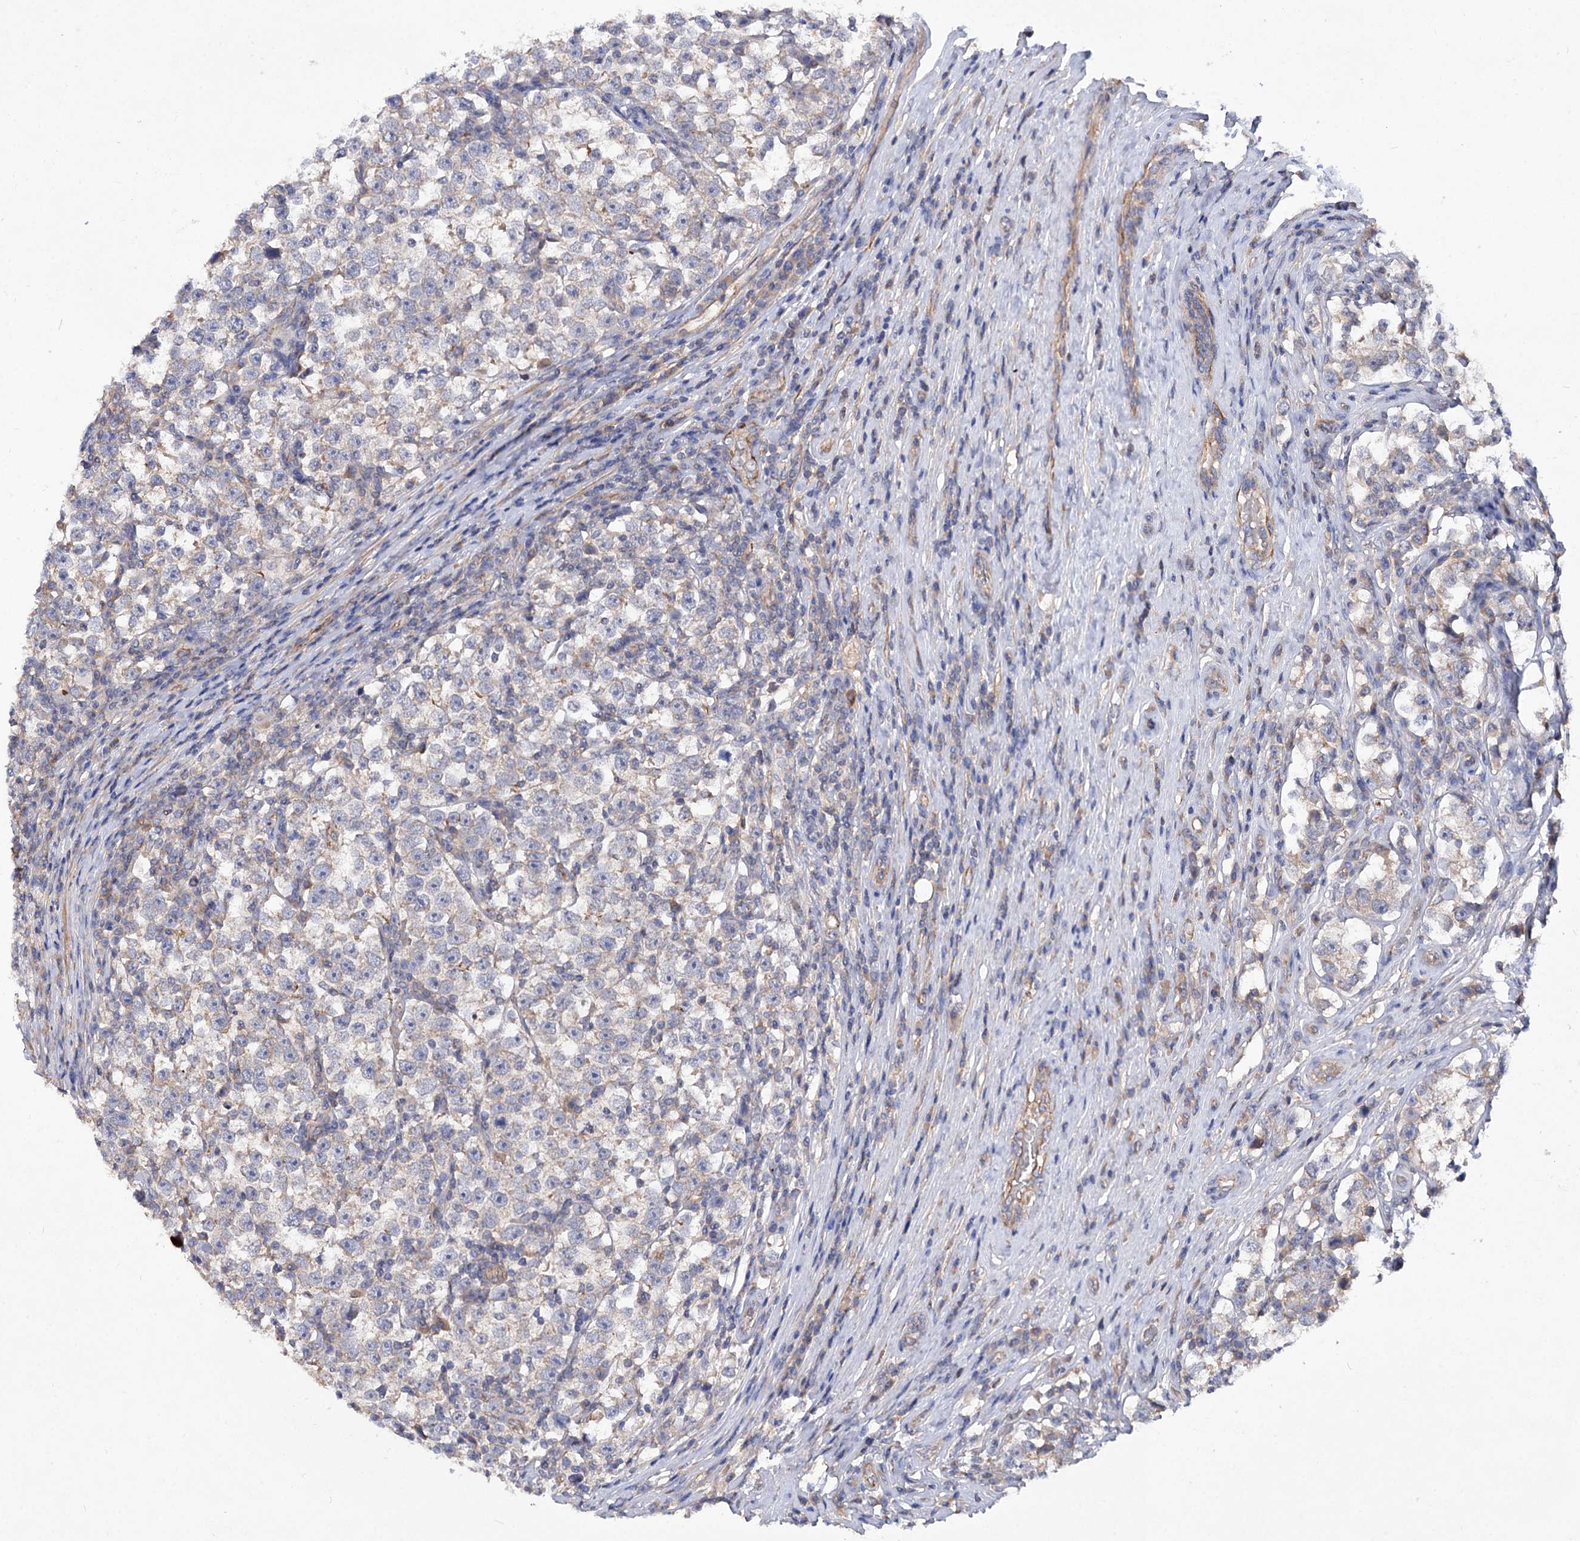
{"staining": {"intensity": "negative", "quantity": "none", "location": "none"}, "tissue": "testis cancer", "cell_type": "Tumor cells", "image_type": "cancer", "snomed": [{"axis": "morphology", "description": "Normal tissue, NOS"}, {"axis": "morphology", "description": "Seminoma, NOS"}, {"axis": "topography", "description": "Testis"}], "caption": "Image shows no protein positivity in tumor cells of testis cancer (seminoma) tissue.", "gene": "NUDCD2", "patient": {"sex": "male", "age": 43}}